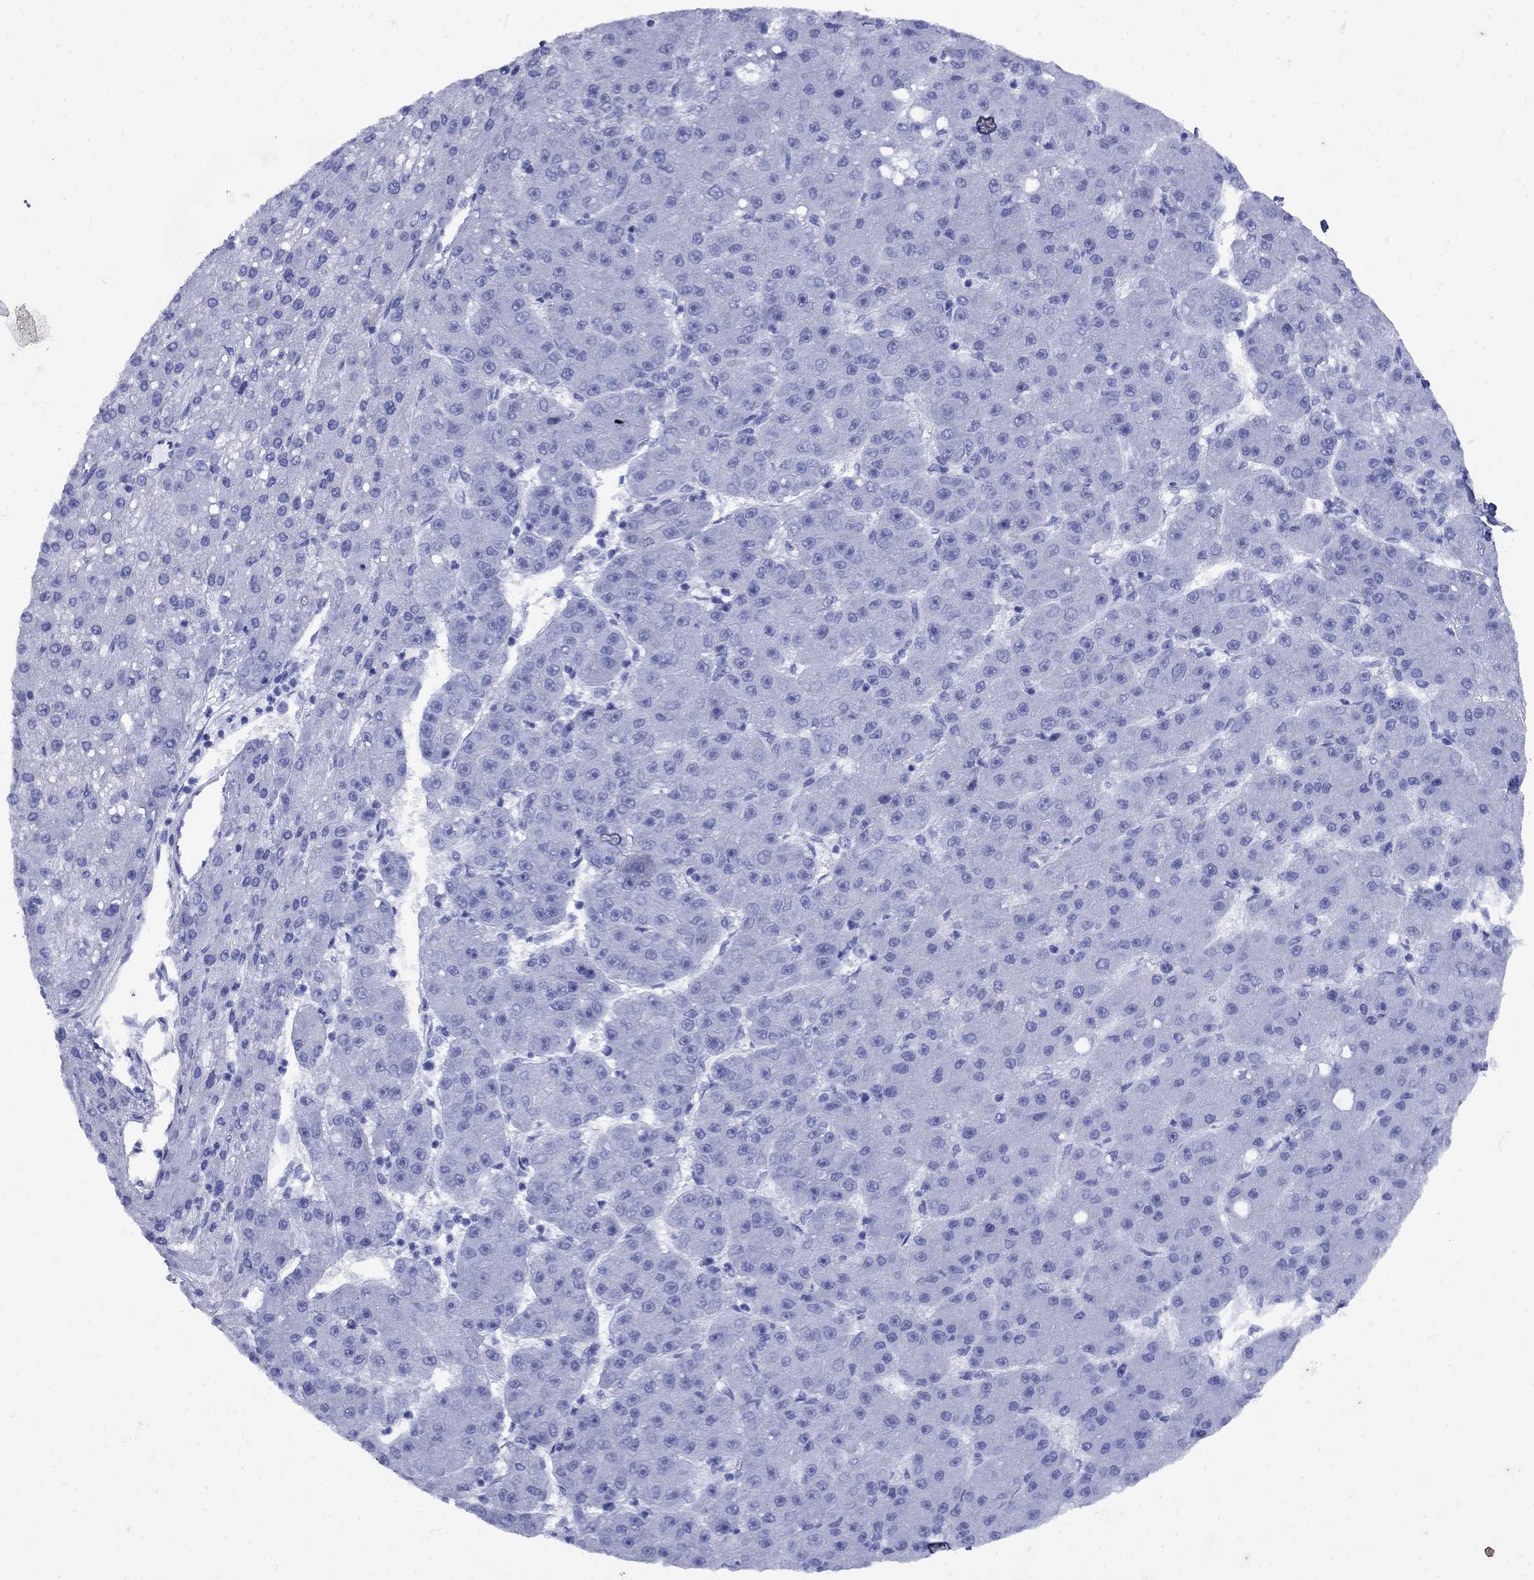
{"staining": {"intensity": "negative", "quantity": "none", "location": "none"}, "tissue": "liver cancer", "cell_type": "Tumor cells", "image_type": "cancer", "snomed": [{"axis": "morphology", "description": "Carcinoma, Hepatocellular, NOS"}, {"axis": "topography", "description": "Liver"}], "caption": "There is no significant staining in tumor cells of liver cancer (hepatocellular carcinoma).", "gene": "CD1A", "patient": {"sex": "male", "age": 67}}